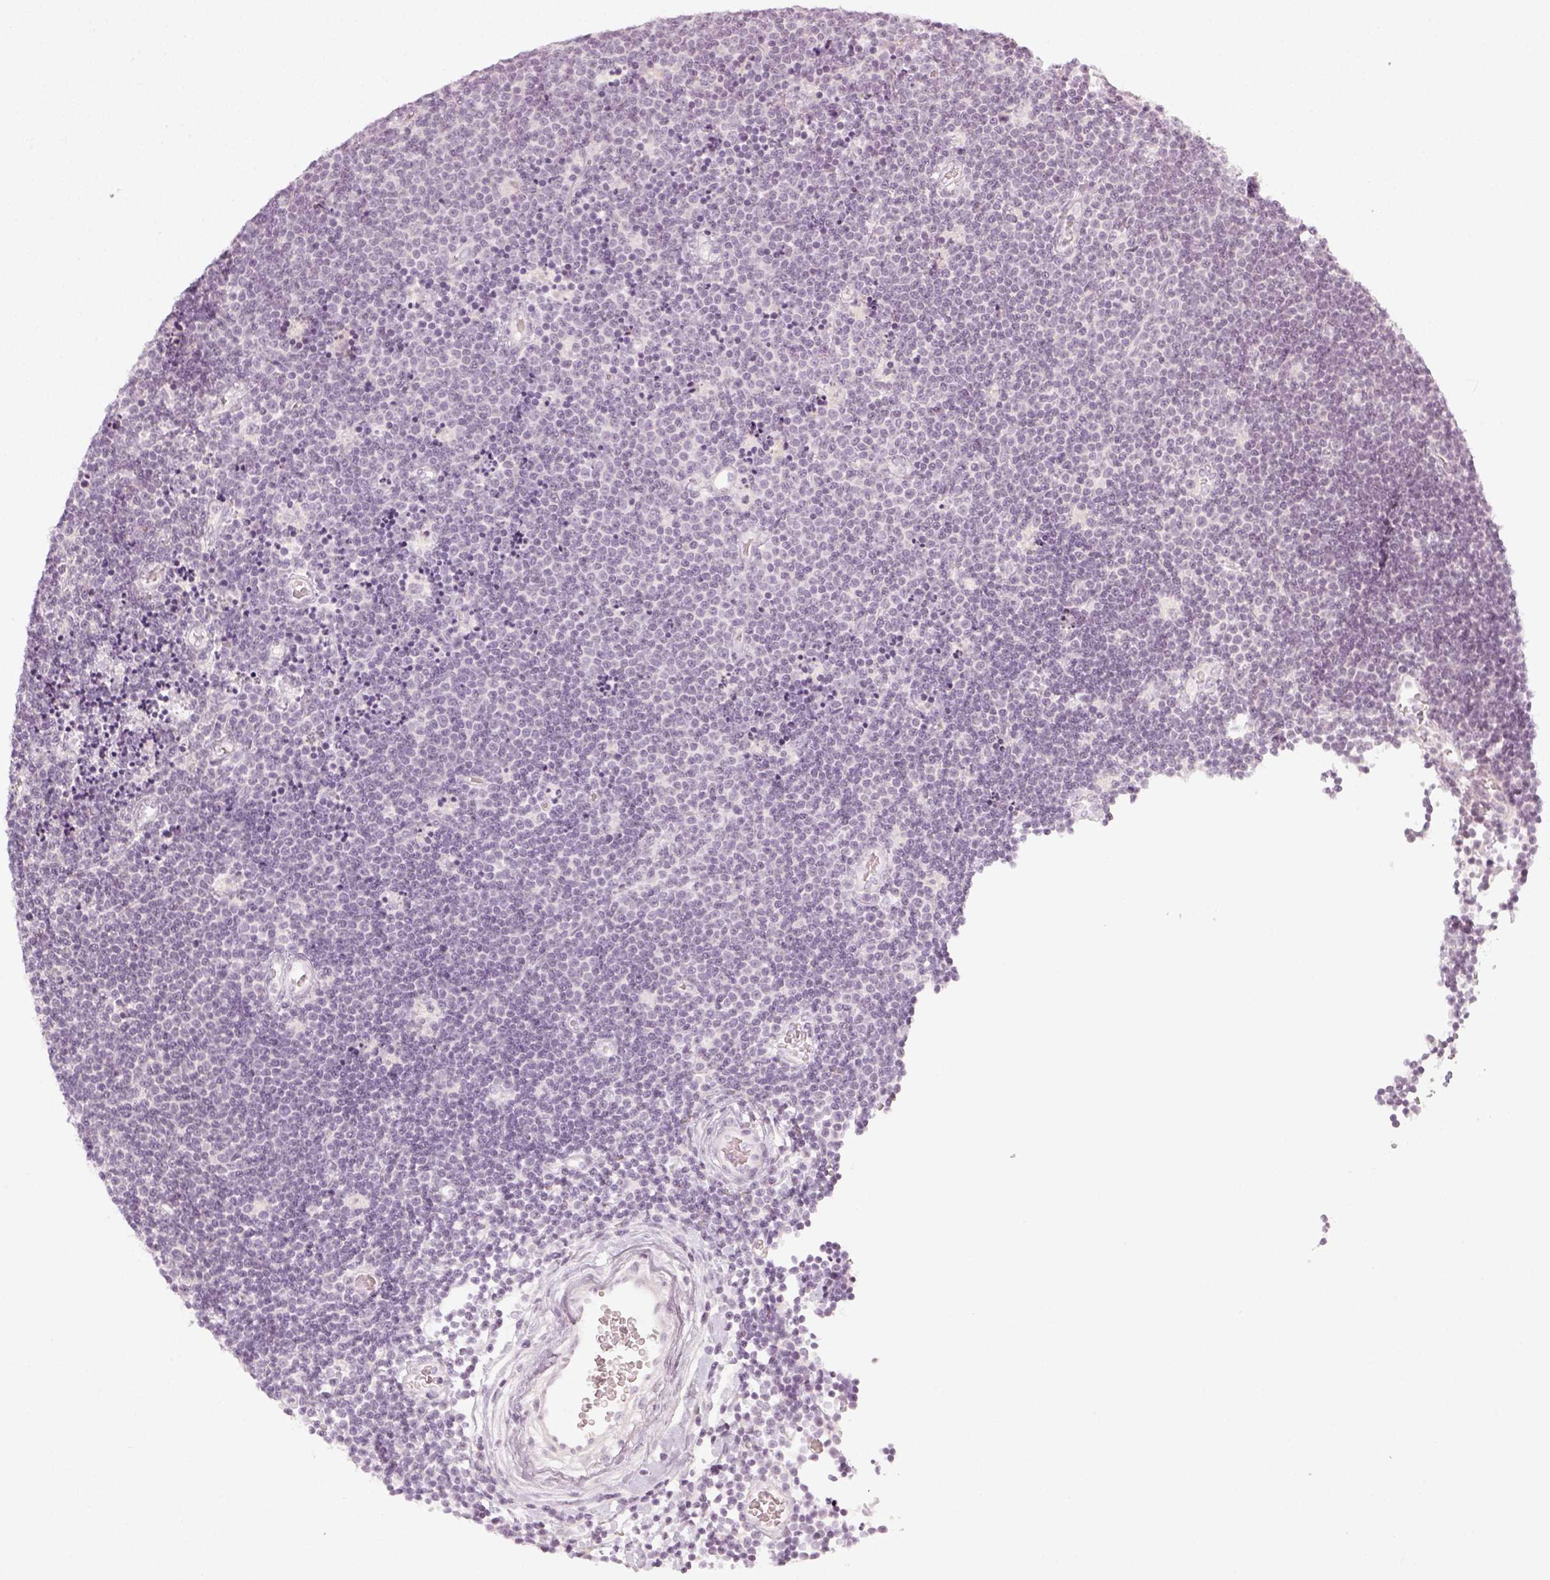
{"staining": {"intensity": "negative", "quantity": "none", "location": "none"}, "tissue": "lymphoma", "cell_type": "Tumor cells", "image_type": "cancer", "snomed": [{"axis": "morphology", "description": "Malignant lymphoma, non-Hodgkin's type, Low grade"}, {"axis": "topography", "description": "Brain"}], "caption": "Immunohistochemistry histopathology image of human lymphoma stained for a protein (brown), which exhibits no staining in tumor cells.", "gene": "KRT25", "patient": {"sex": "female", "age": 66}}